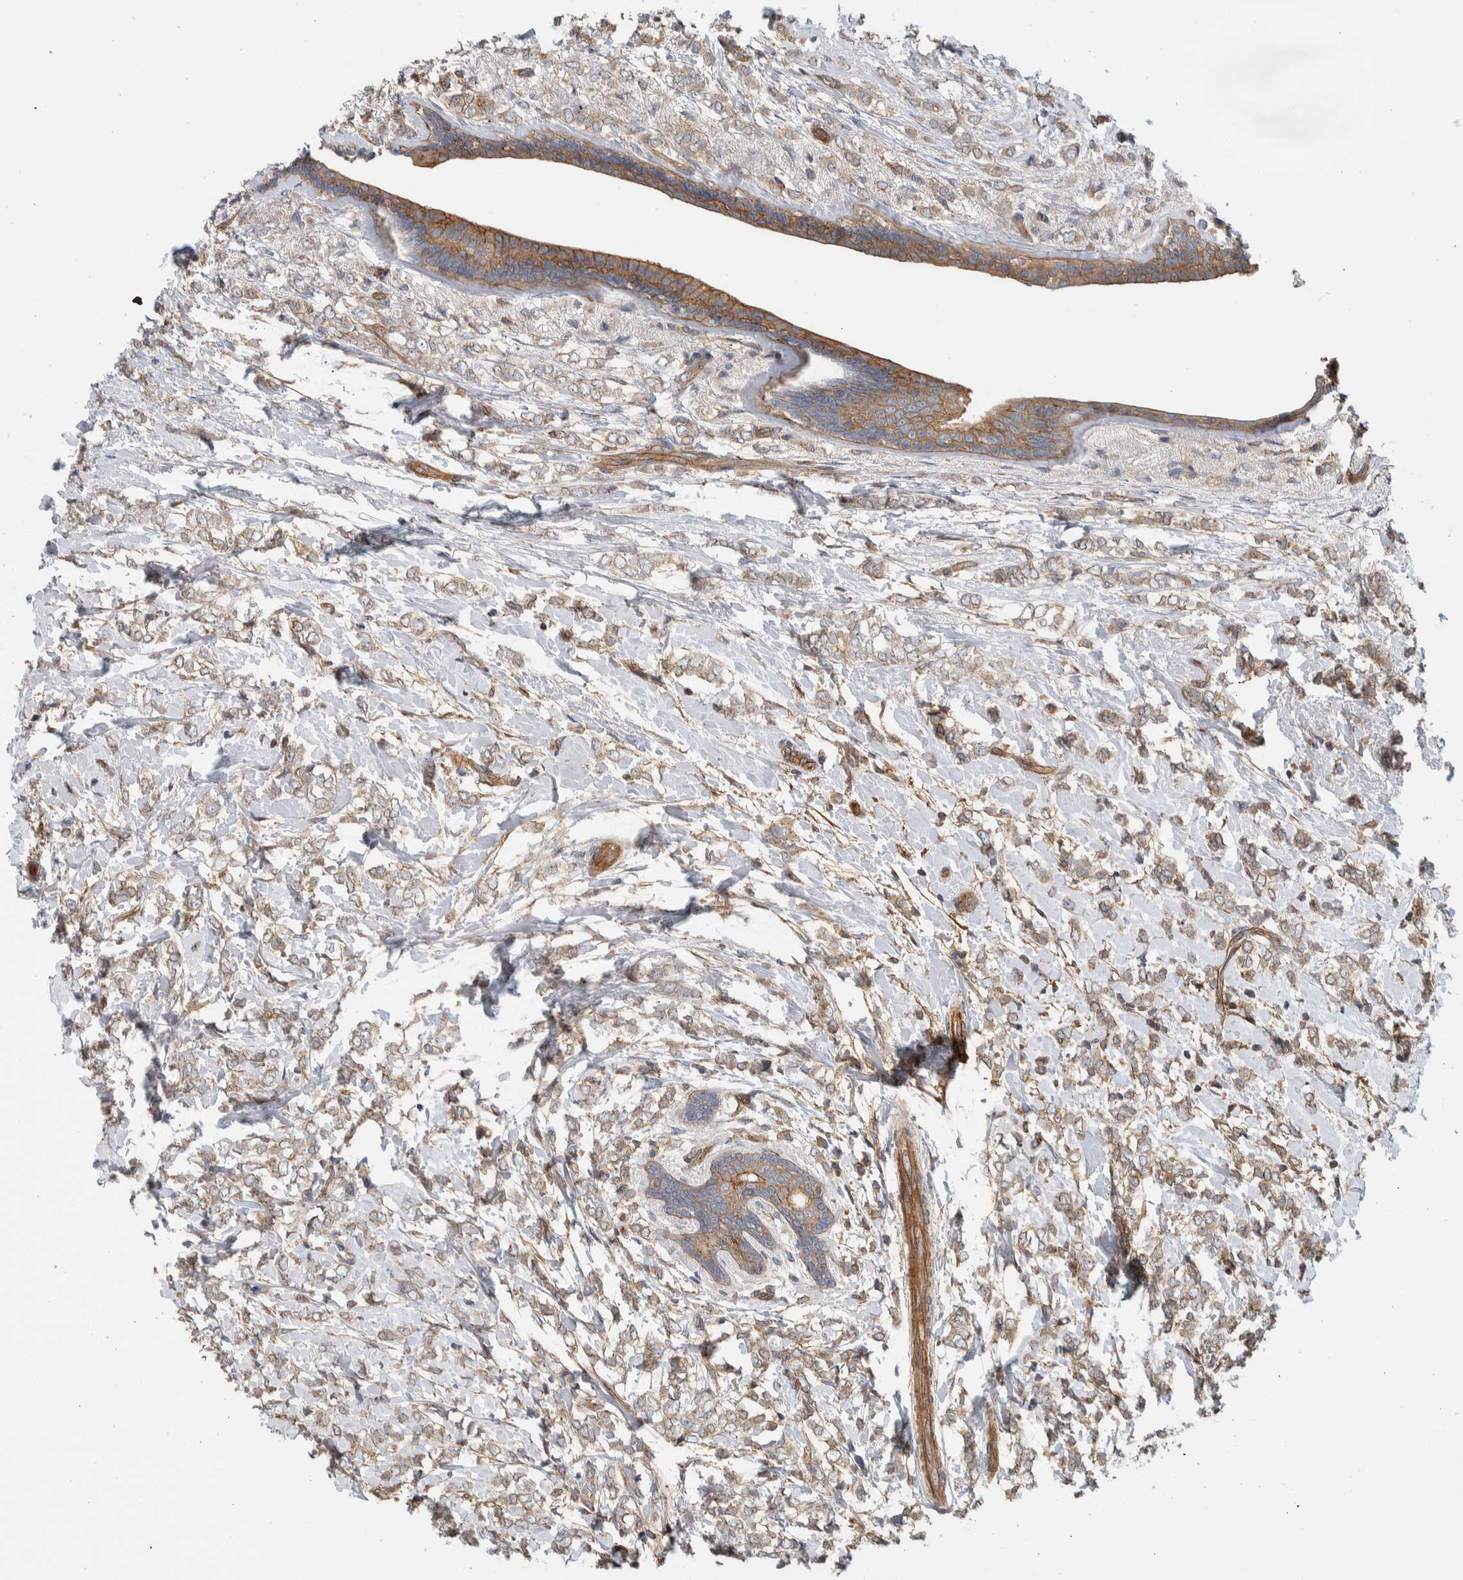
{"staining": {"intensity": "weak", "quantity": ">75%", "location": "cytoplasmic/membranous"}, "tissue": "breast cancer", "cell_type": "Tumor cells", "image_type": "cancer", "snomed": [{"axis": "morphology", "description": "Normal tissue, NOS"}, {"axis": "morphology", "description": "Lobular carcinoma"}, {"axis": "topography", "description": "Breast"}], "caption": "Weak cytoplasmic/membranous expression for a protein is appreciated in about >75% of tumor cells of breast cancer using immunohistochemistry.", "gene": "MPRIP", "patient": {"sex": "female", "age": 47}}